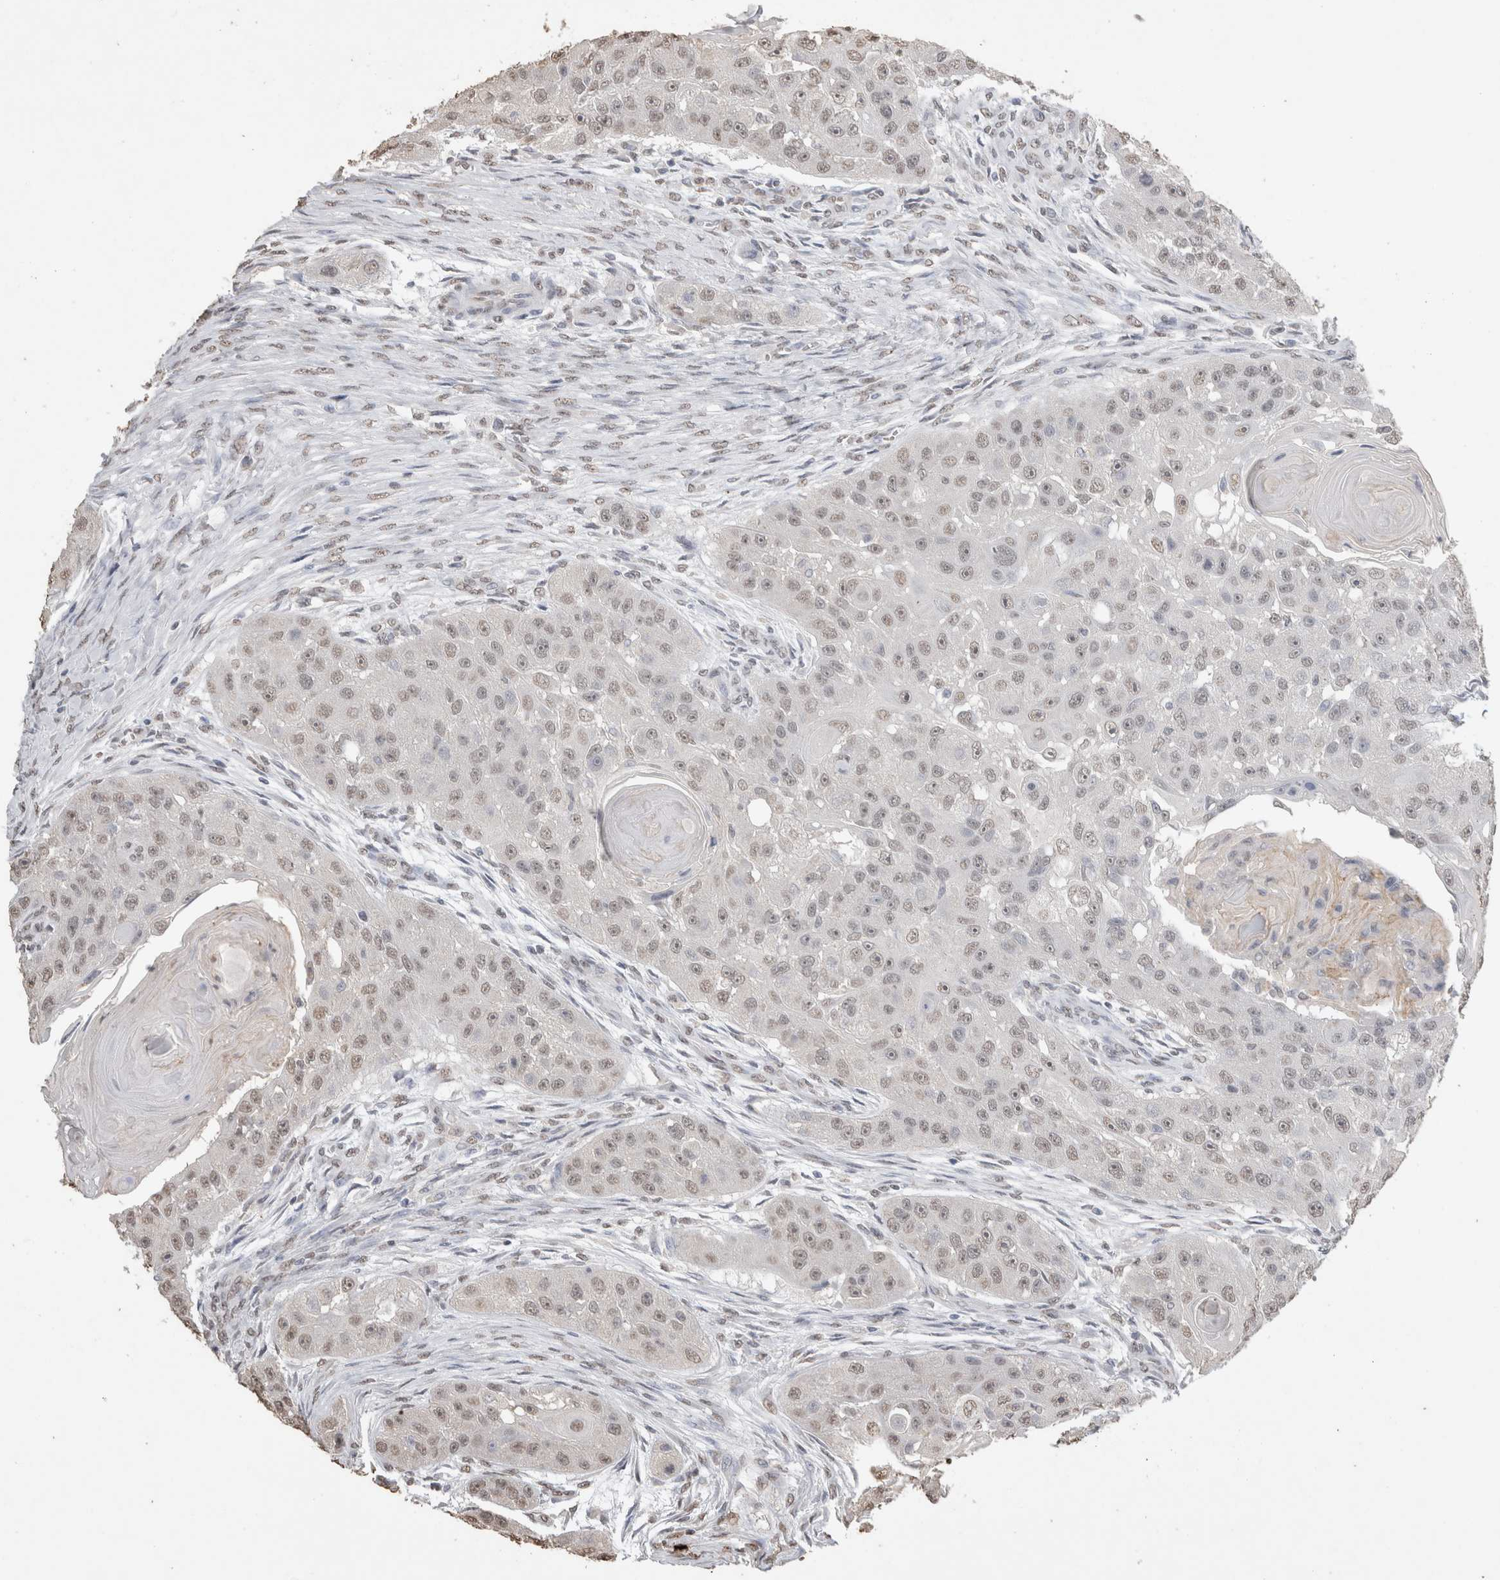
{"staining": {"intensity": "weak", "quantity": ">75%", "location": "nuclear"}, "tissue": "head and neck cancer", "cell_type": "Tumor cells", "image_type": "cancer", "snomed": [{"axis": "morphology", "description": "Normal tissue, NOS"}, {"axis": "morphology", "description": "Squamous cell carcinoma, NOS"}, {"axis": "topography", "description": "Skeletal muscle"}, {"axis": "topography", "description": "Head-Neck"}], "caption": "Tumor cells display low levels of weak nuclear staining in approximately >75% of cells in human head and neck cancer.", "gene": "LGALS2", "patient": {"sex": "male", "age": 51}}